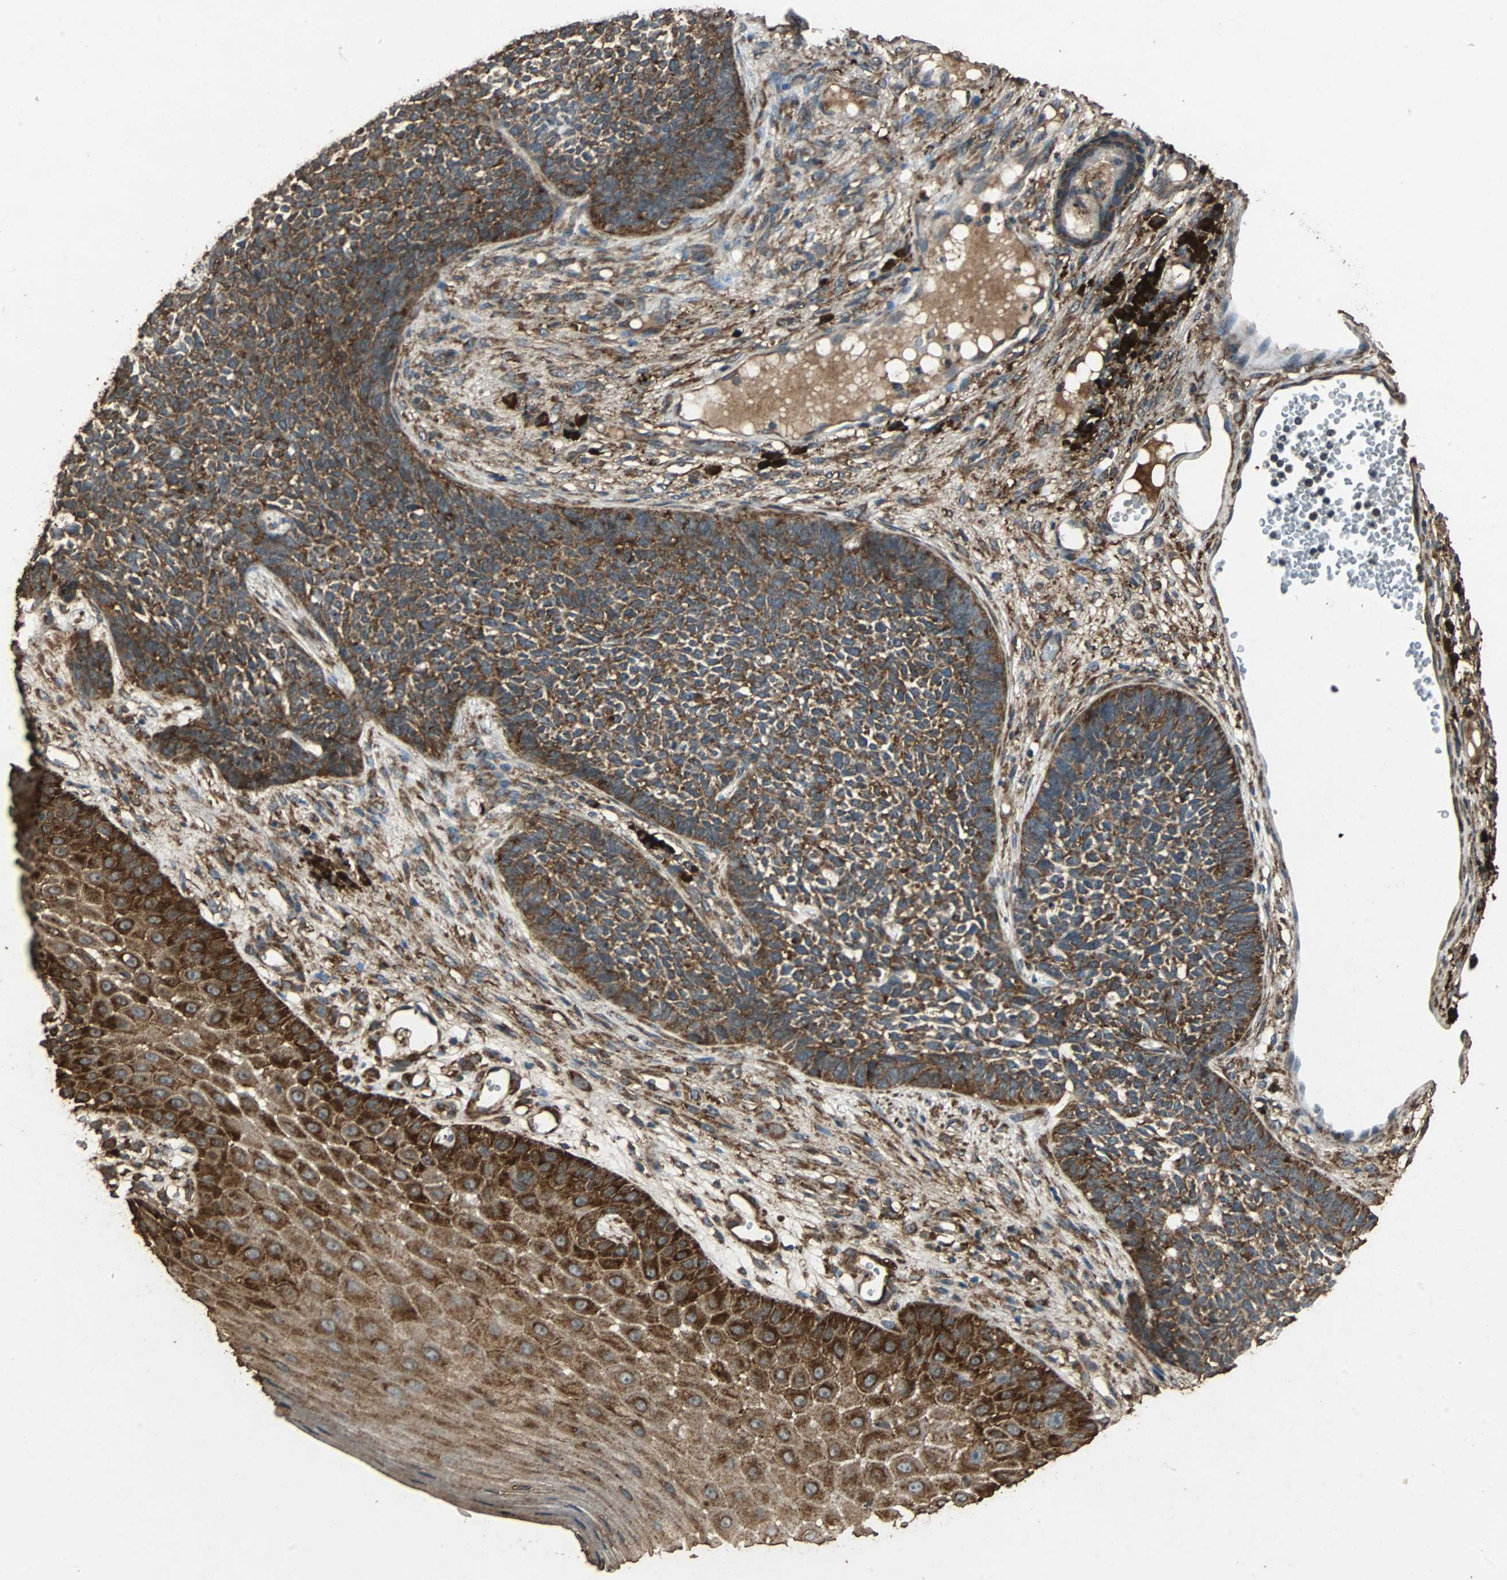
{"staining": {"intensity": "strong", "quantity": ">75%", "location": "cytoplasmic/membranous"}, "tissue": "skin cancer", "cell_type": "Tumor cells", "image_type": "cancer", "snomed": [{"axis": "morphology", "description": "Basal cell carcinoma"}, {"axis": "topography", "description": "Skin"}], "caption": "Protein analysis of skin cancer tissue demonstrates strong cytoplasmic/membranous positivity in approximately >75% of tumor cells.", "gene": "NAA10", "patient": {"sex": "female", "age": 84}}